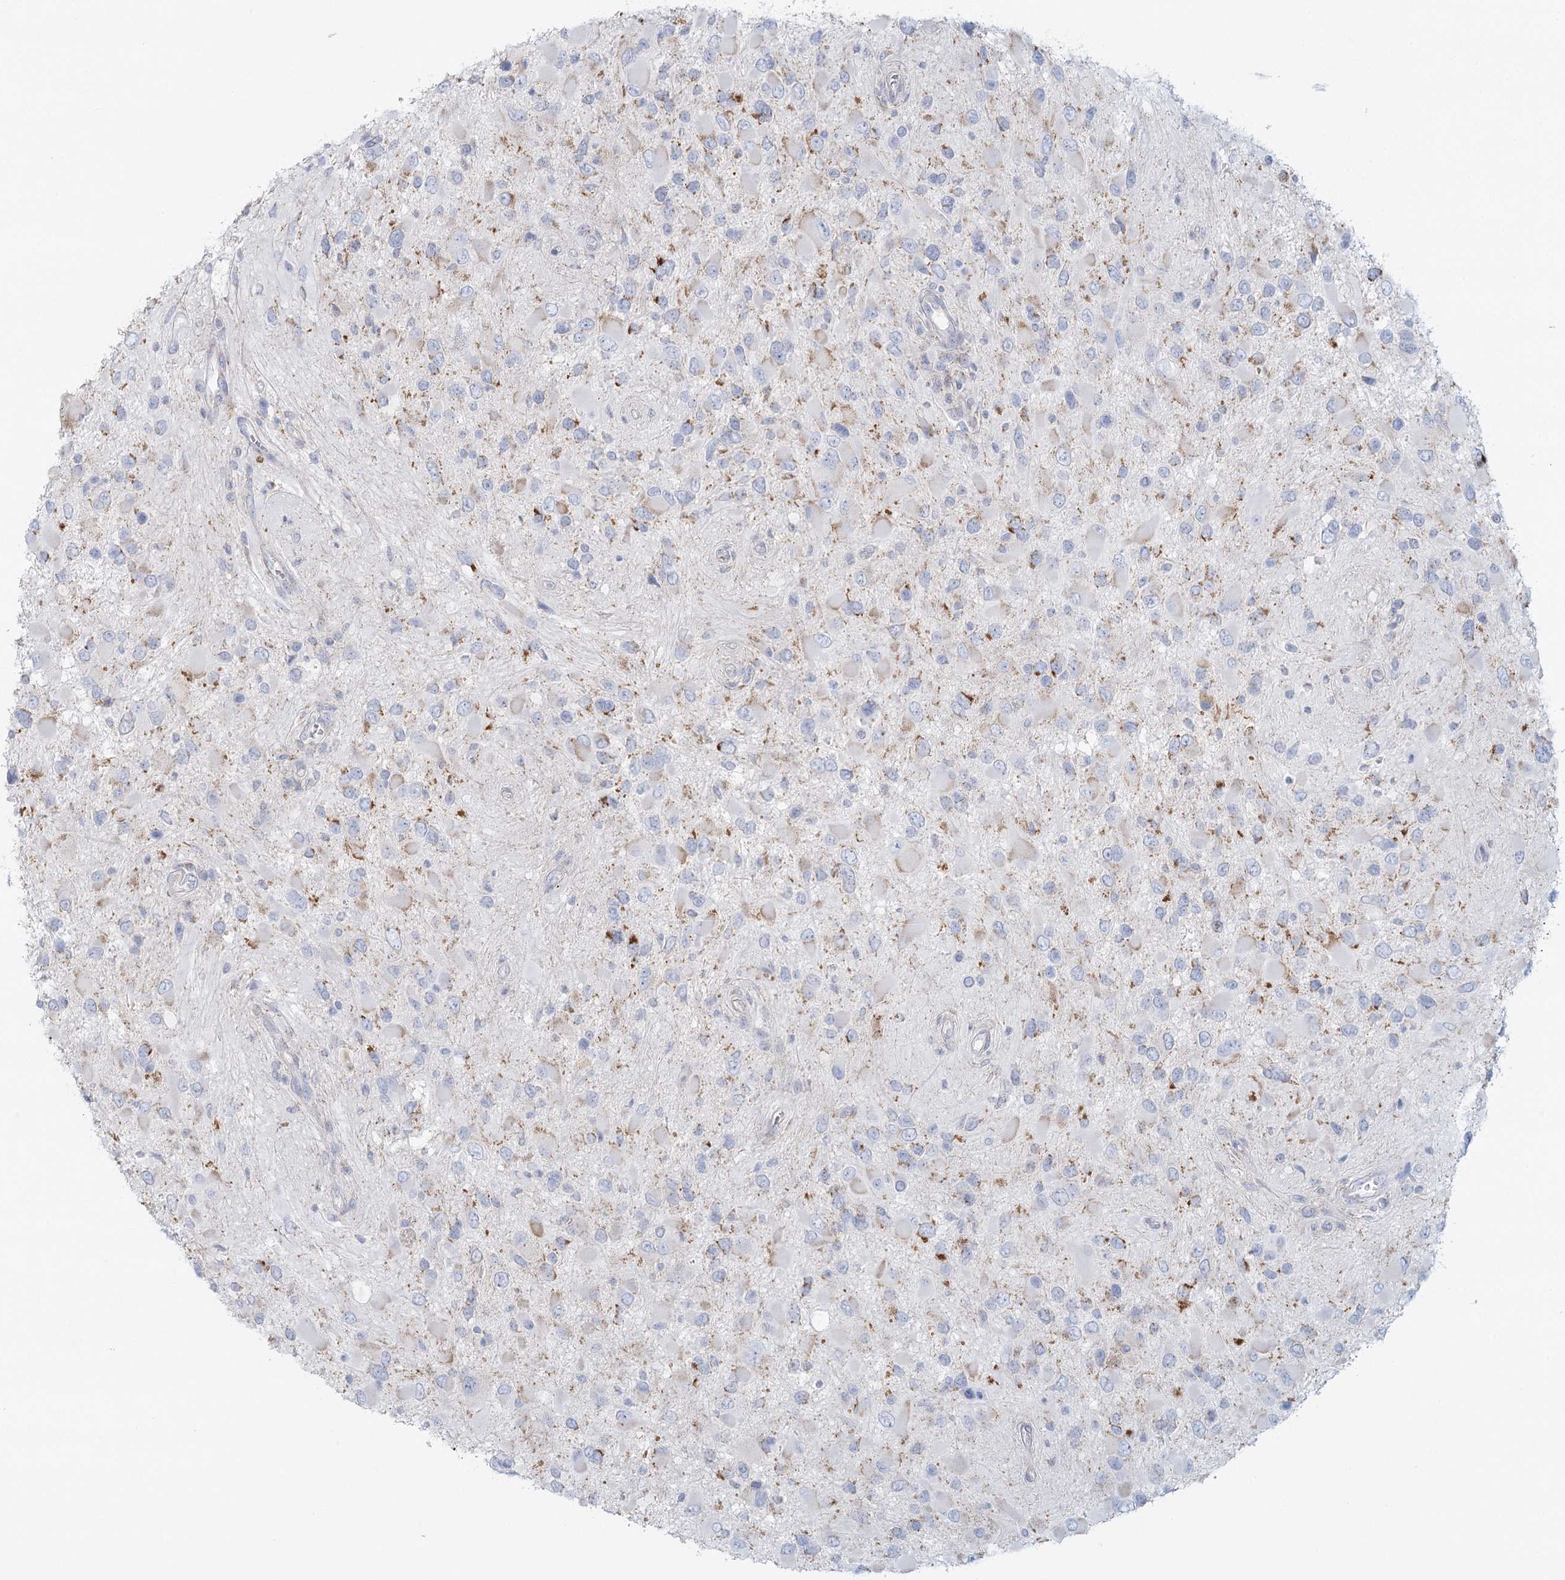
{"staining": {"intensity": "moderate", "quantity": "<25%", "location": "cytoplasmic/membranous"}, "tissue": "glioma", "cell_type": "Tumor cells", "image_type": "cancer", "snomed": [{"axis": "morphology", "description": "Glioma, malignant, High grade"}, {"axis": "topography", "description": "Brain"}], "caption": "Protein expression analysis of glioma shows moderate cytoplasmic/membranous positivity in approximately <25% of tumor cells.", "gene": "BPHL", "patient": {"sex": "male", "age": 53}}